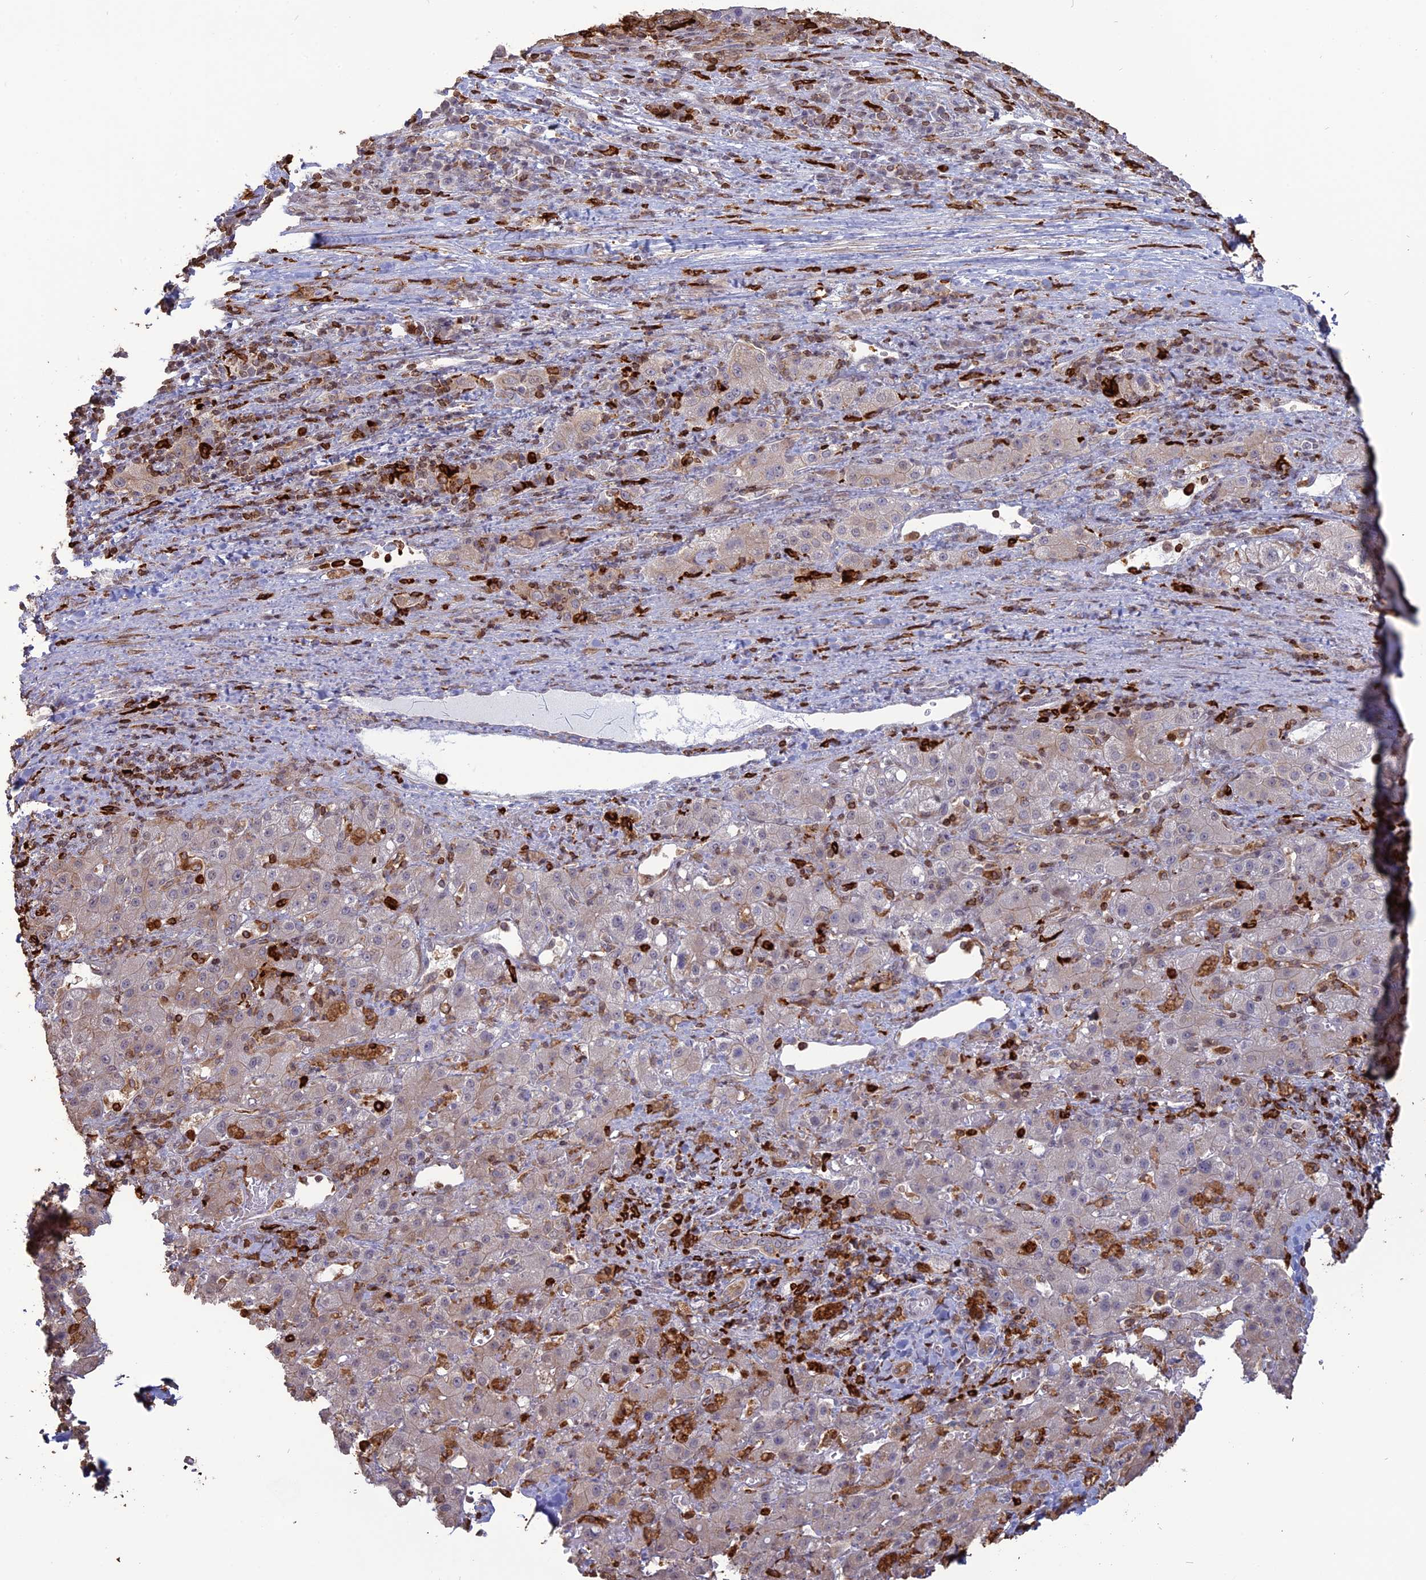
{"staining": {"intensity": "negative", "quantity": "none", "location": "none"}, "tissue": "liver cancer", "cell_type": "Tumor cells", "image_type": "cancer", "snomed": [{"axis": "morphology", "description": "Carcinoma, Hepatocellular, NOS"}, {"axis": "topography", "description": "Liver"}], "caption": "Hepatocellular carcinoma (liver) was stained to show a protein in brown. There is no significant staining in tumor cells.", "gene": "APOBR", "patient": {"sex": "female", "age": 58}}